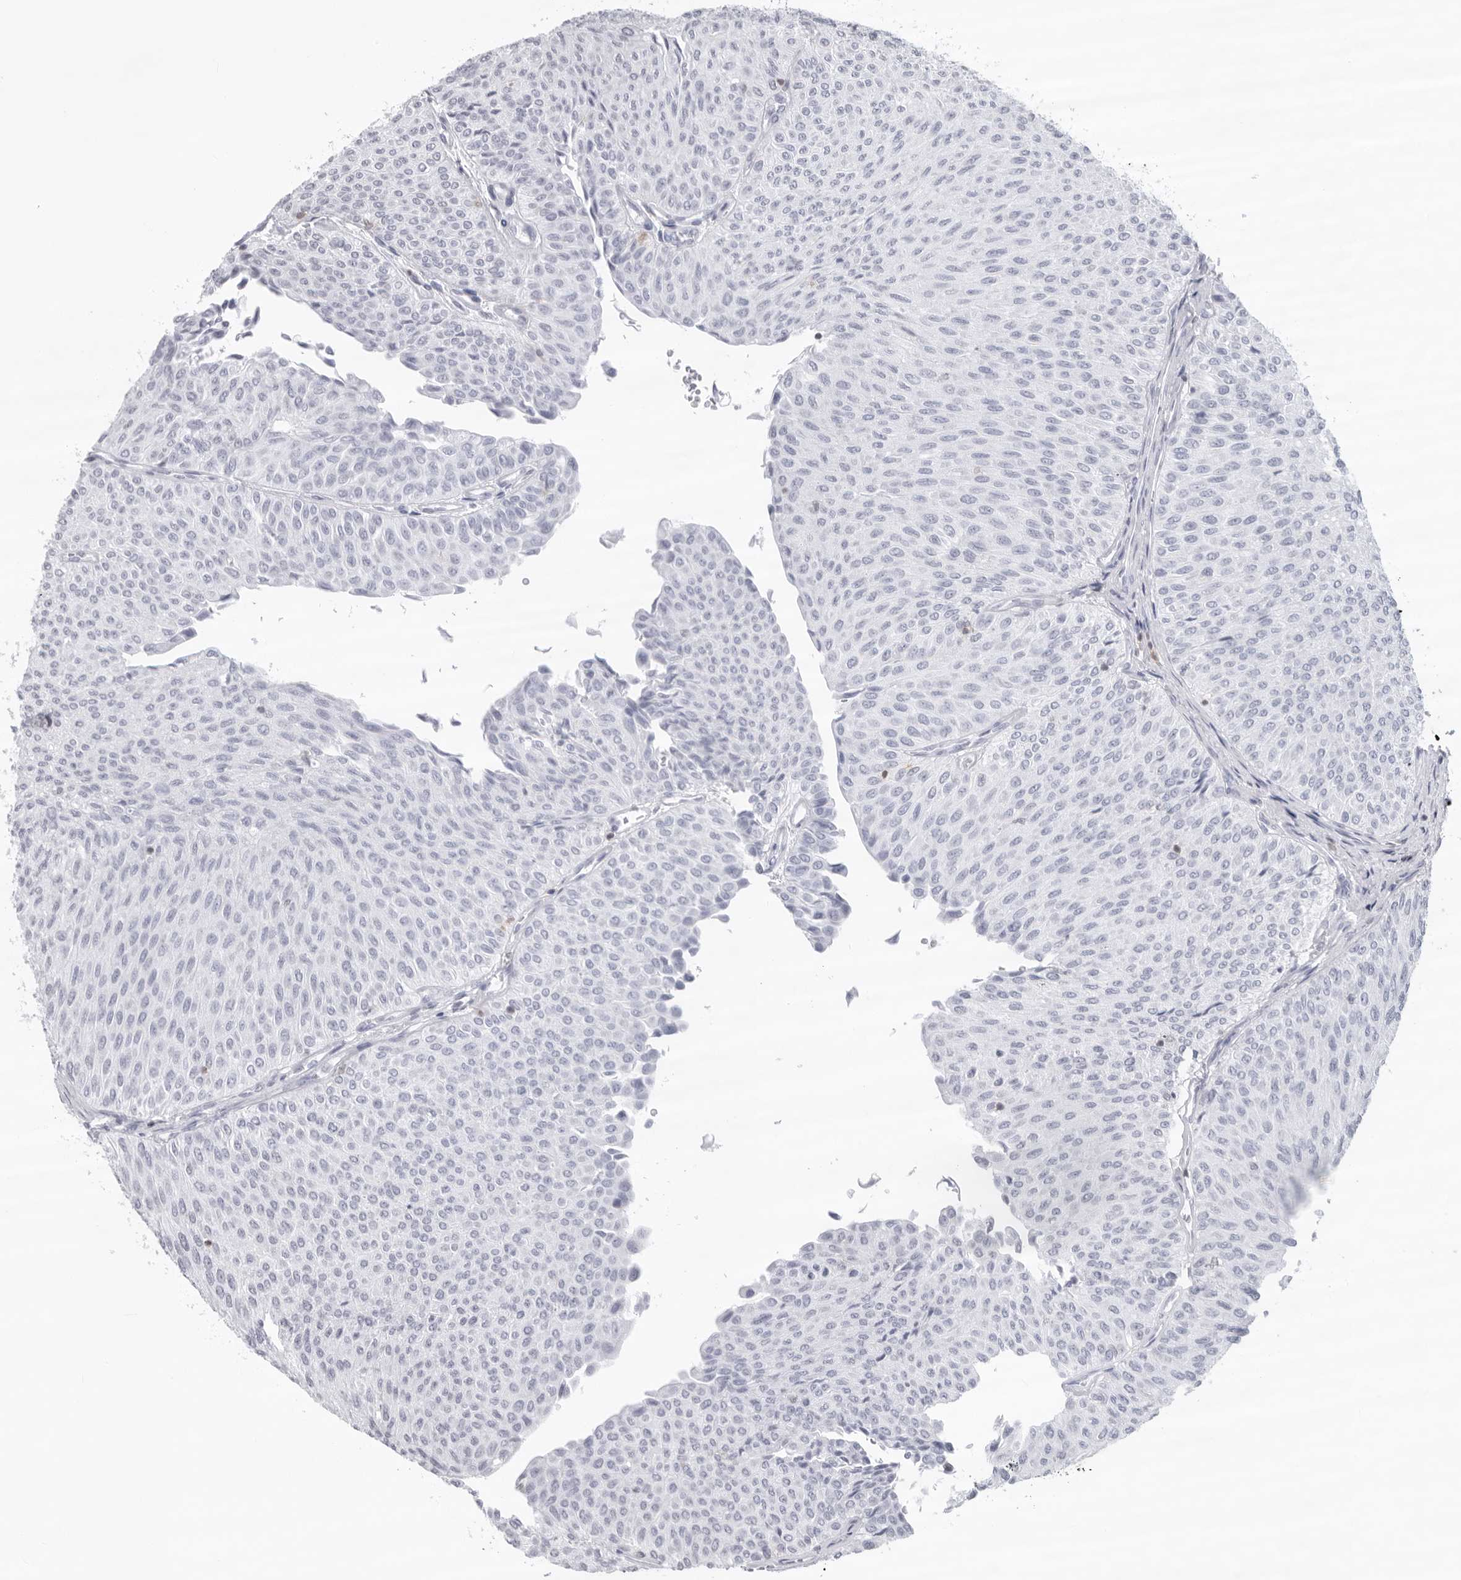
{"staining": {"intensity": "negative", "quantity": "none", "location": "none"}, "tissue": "urothelial cancer", "cell_type": "Tumor cells", "image_type": "cancer", "snomed": [{"axis": "morphology", "description": "Urothelial carcinoma, Low grade"}, {"axis": "topography", "description": "Urinary bladder"}], "caption": "Immunohistochemistry histopathology image of neoplastic tissue: human low-grade urothelial carcinoma stained with DAB demonstrates no significant protein expression in tumor cells.", "gene": "FMNL1", "patient": {"sex": "male", "age": 78}}